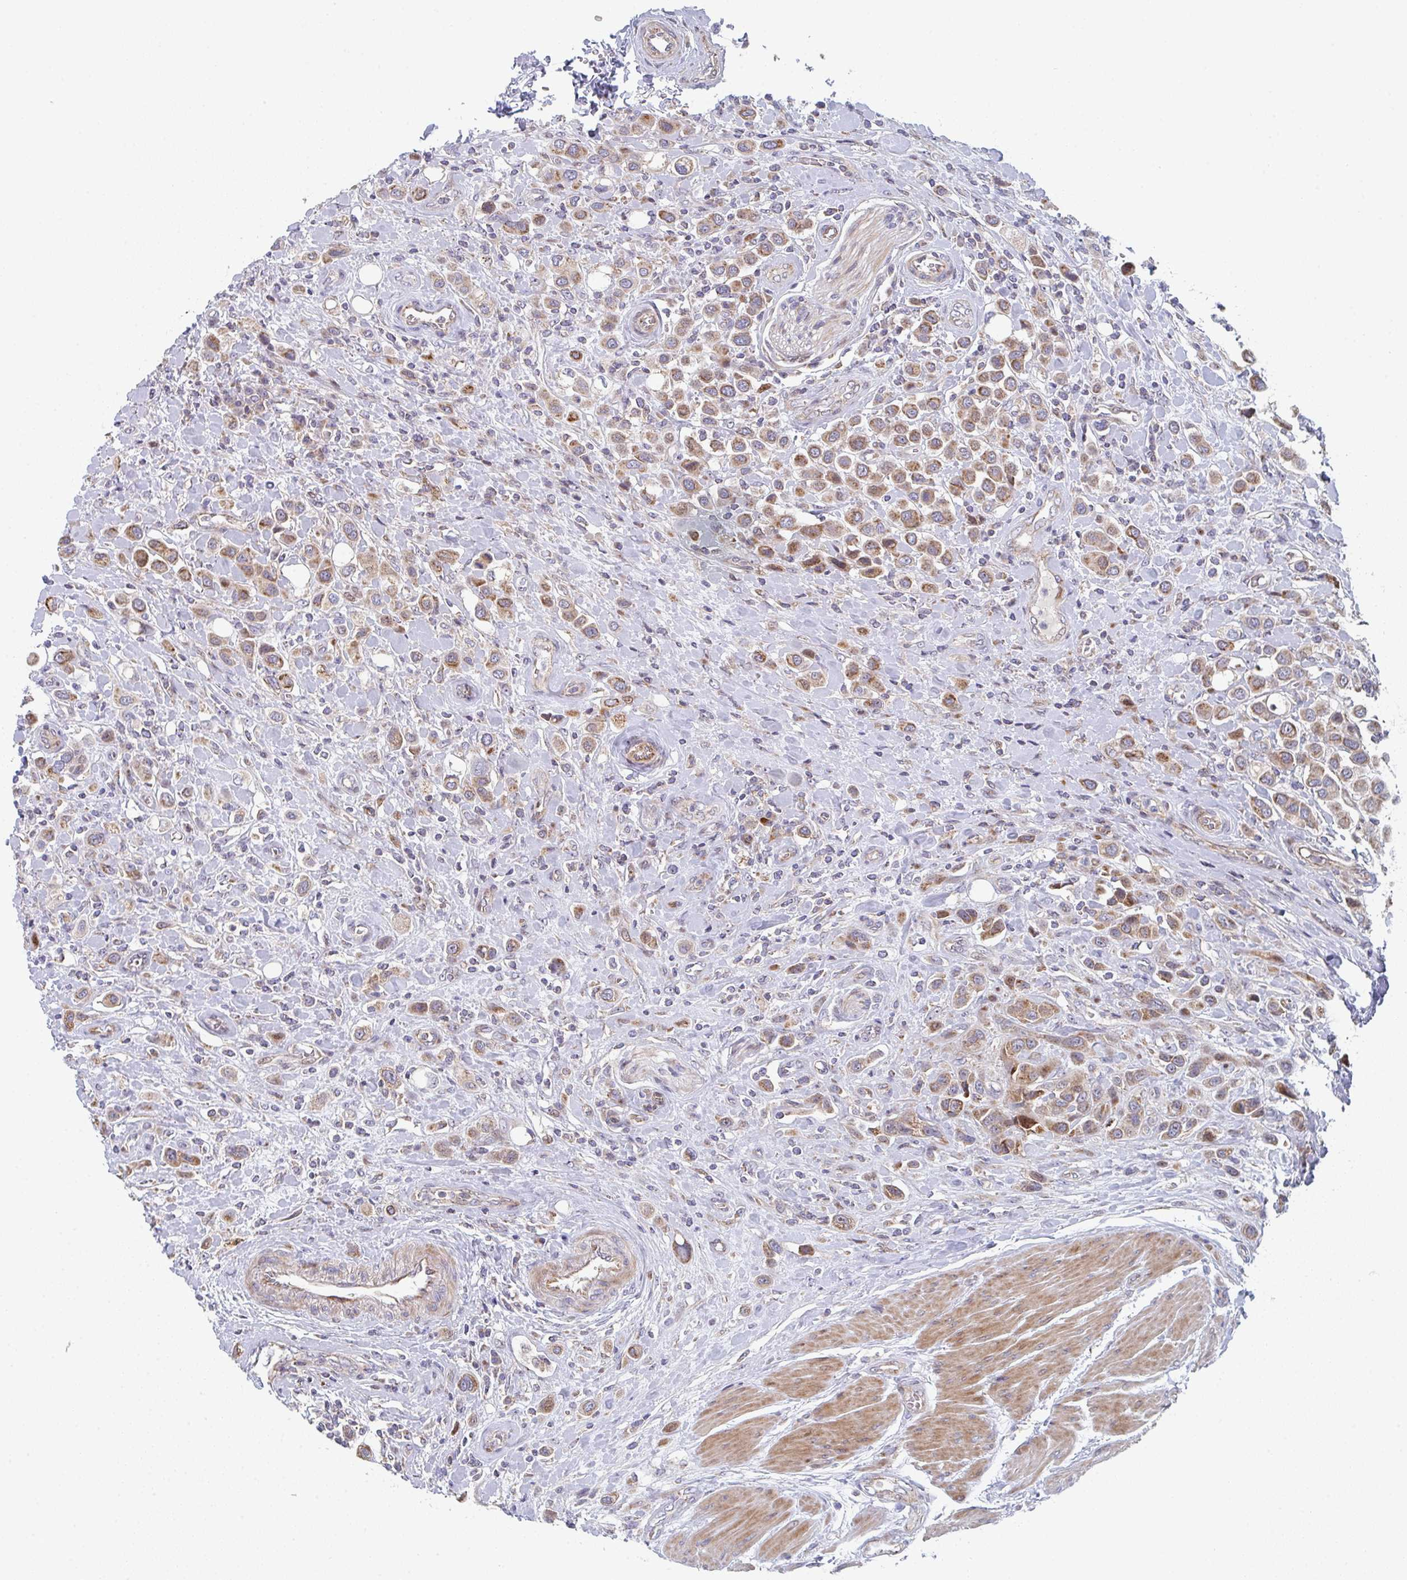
{"staining": {"intensity": "moderate", "quantity": ">75%", "location": "cytoplasmic/membranous"}, "tissue": "urothelial cancer", "cell_type": "Tumor cells", "image_type": "cancer", "snomed": [{"axis": "morphology", "description": "Urothelial carcinoma, High grade"}, {"axis": "topography", "description": "Urinary bladder"}], "caption": "Brown immunohistochemical staining in urothelial carcinoma (high-grade) displays moderate cytoplasmic/membranous positivity in approximately >75% of tumor cells.", "gene": "ZNF644", "patient": {"sex": "male", "age": 50}}